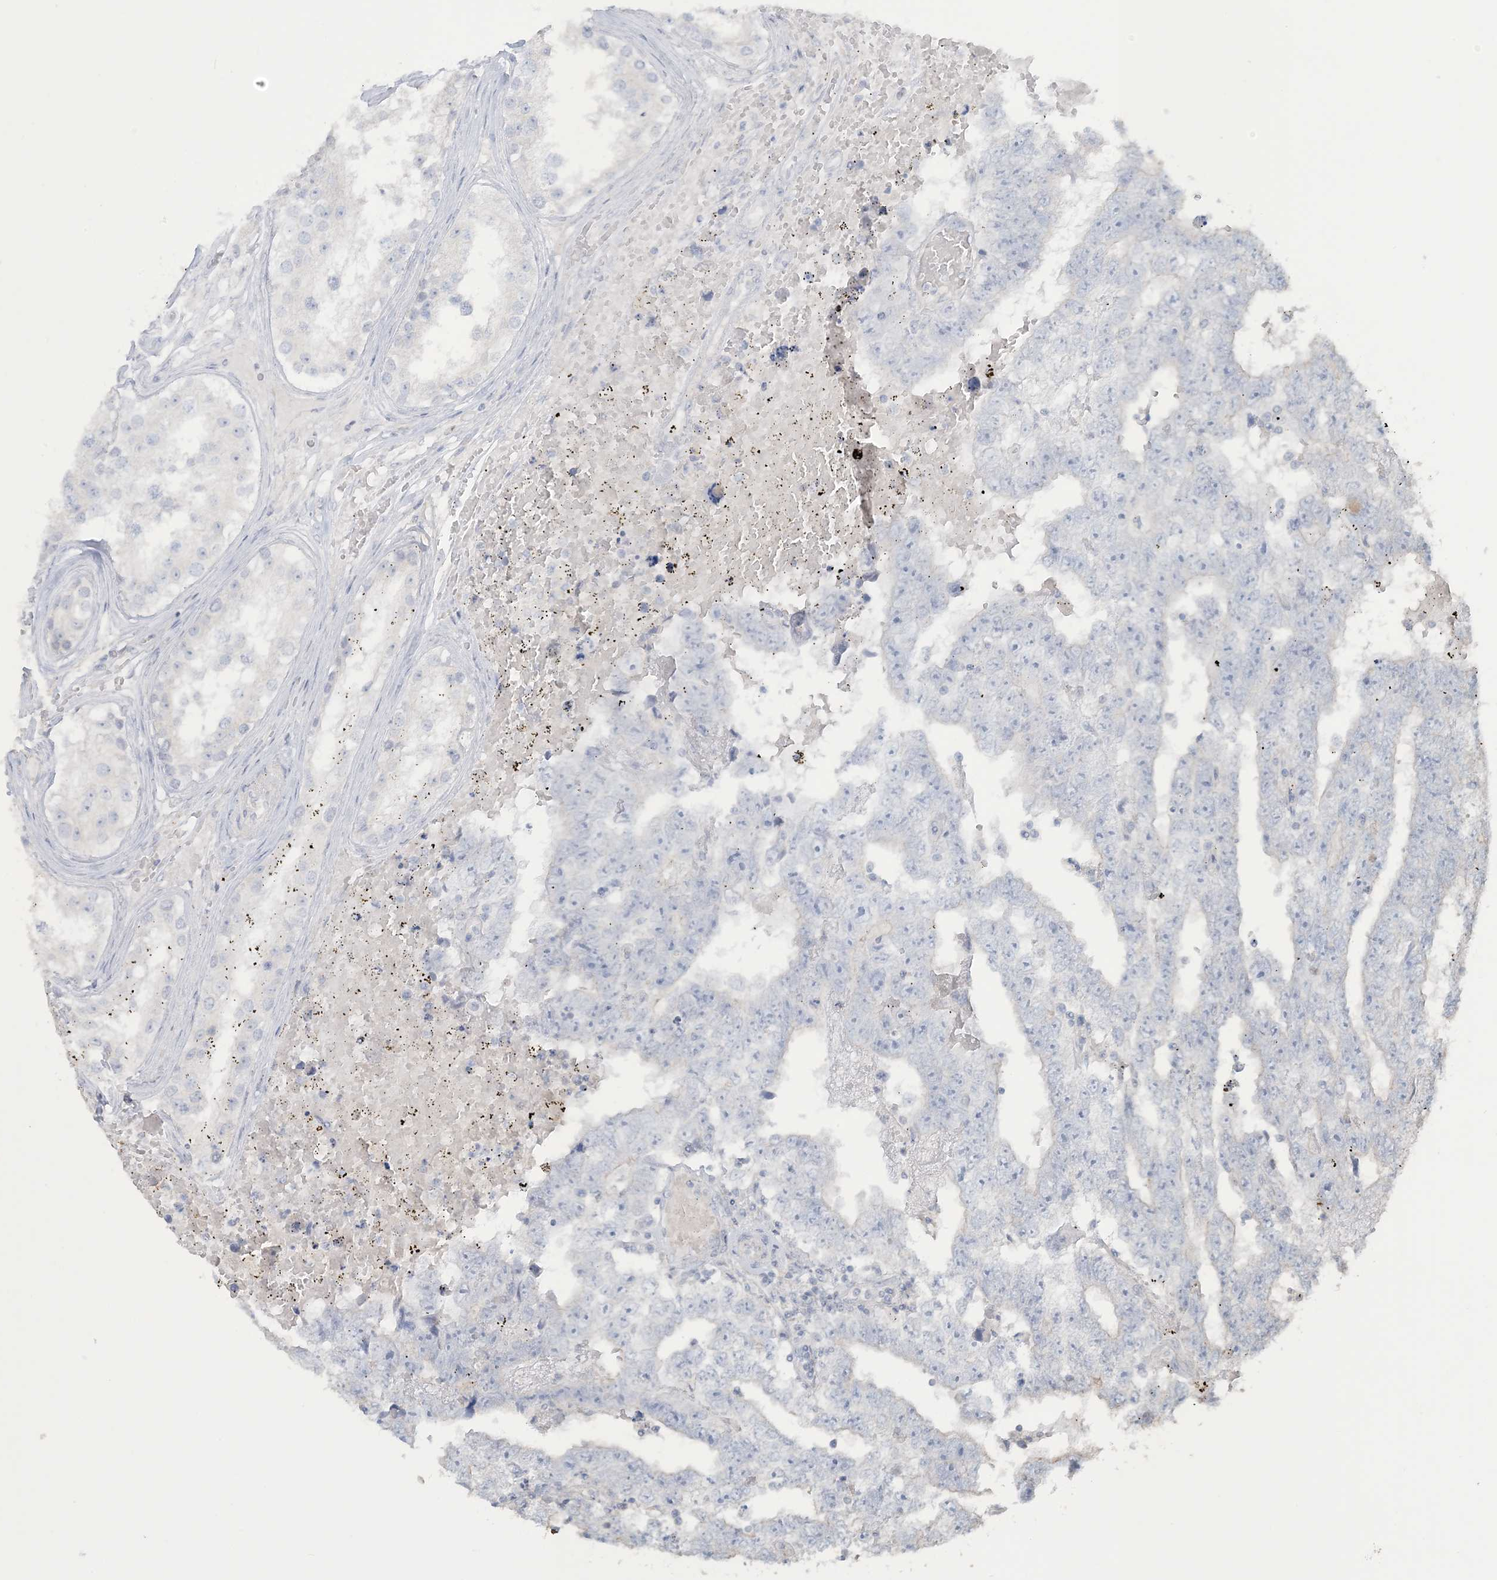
{"staining": {"intensity": "negative", "quantity": "none", "location": "none"}, "tissue": "testis cancer", "cell_type": "Tumor cells", "image_type": "cancer", "snomed": [{"axis": "morphology", "description": "Carcinoma, Embryonal, NOS"}, {"axis": "topography", "description": "Testis"}], "caption": "A photomicrograph of human testis cancer is negative for staining in tumor cells.", "gene": "NPHS2", "patient": {"sex": "male", "age": 25}}